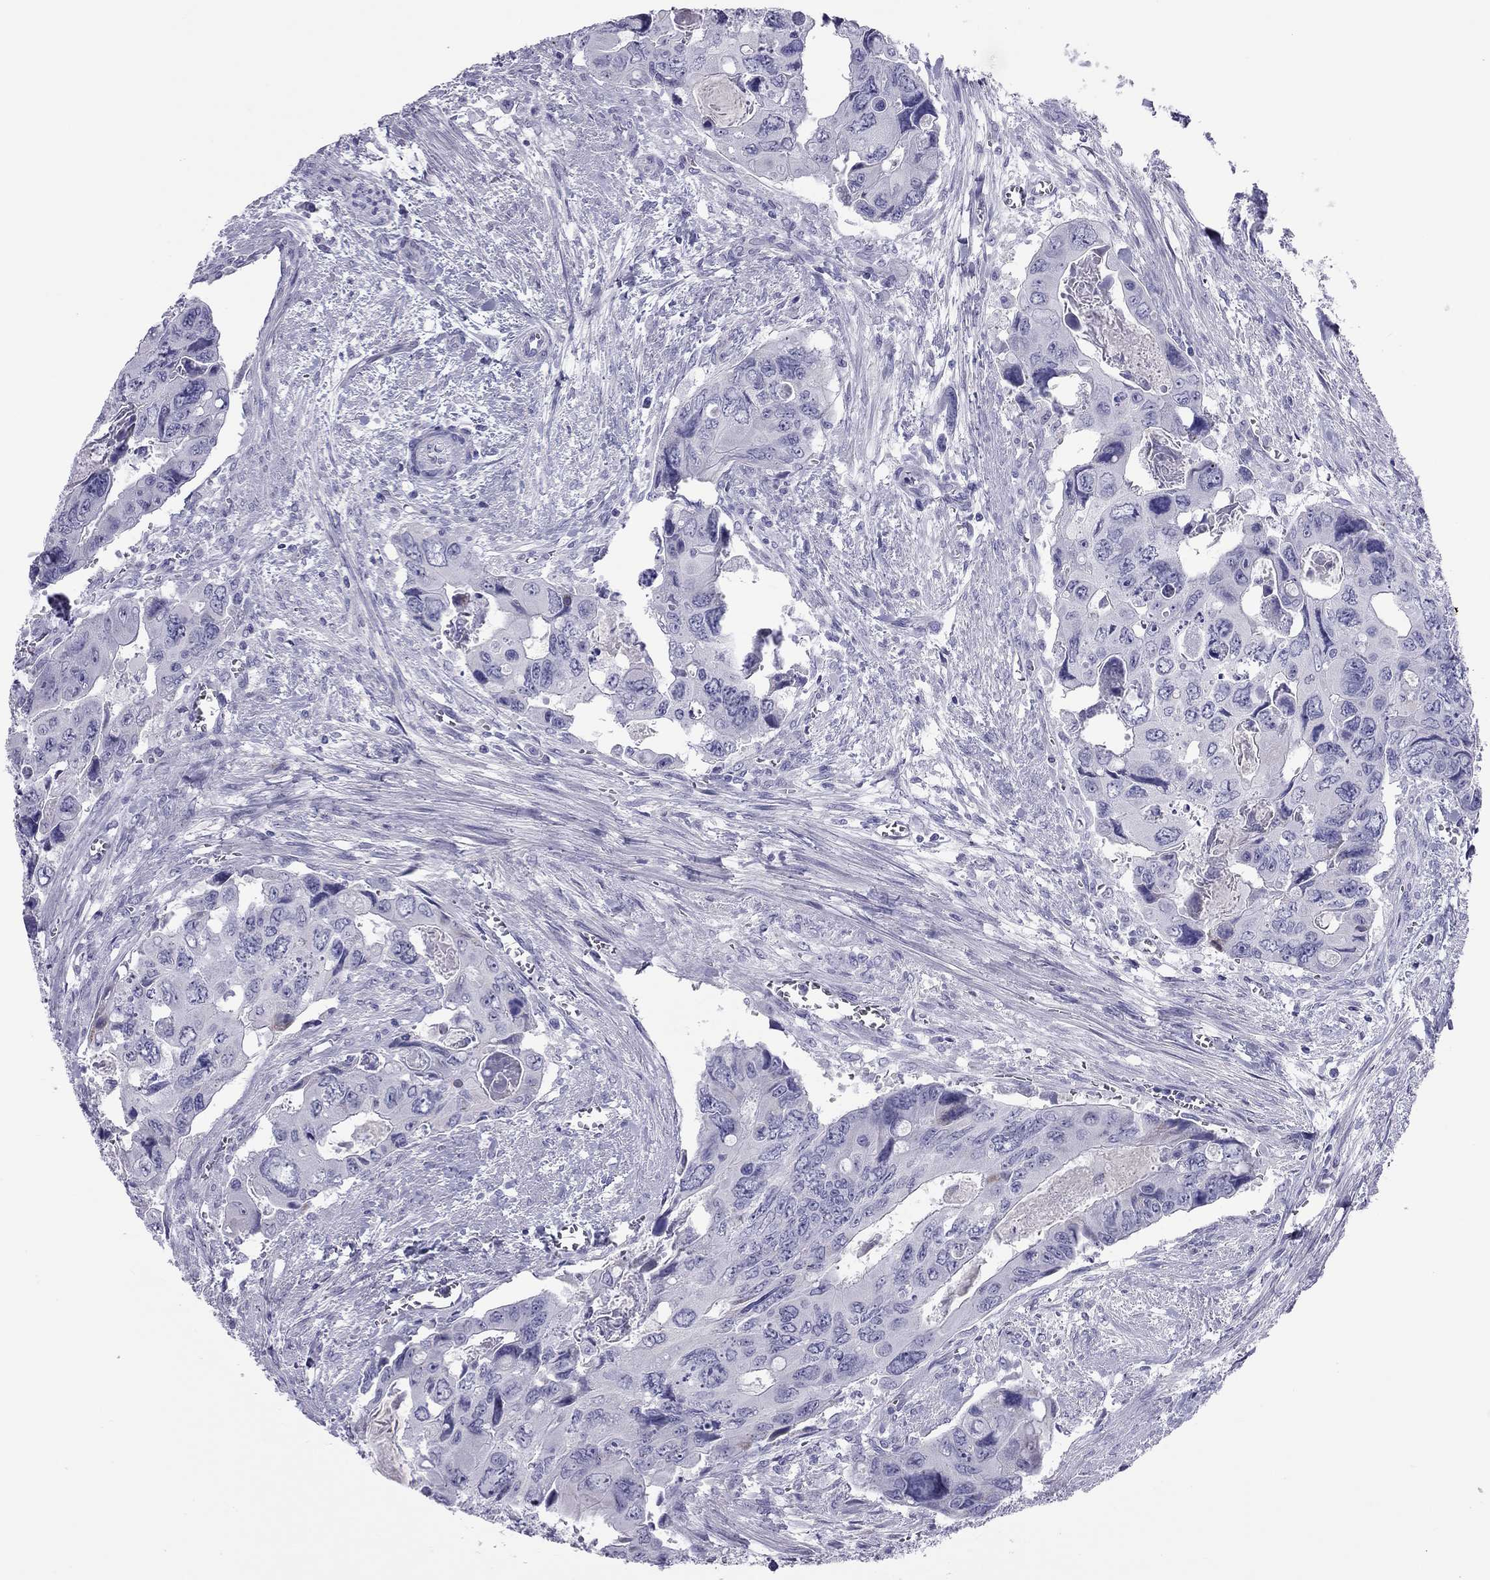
{"staining": {"intensity": "negative", "quantity": "none", "location": "none"}, "tissue": "colorectal cancer", "cell_type": "Tumor cells", "image_type": "cancer", "snomed": [{"axis": "morphology", "description": "Adenocarcinoma, NOS"}, {"axis": "topography", "description": "Rectum"}], "caption": "A high-resolution image shows immunohistochemistry (IHC) staining of colorectal adenocarcinoma, which shows no significant expression in tumor cells.", "gene": "FSCN3", "patient": {"sex": "male", "age": 62}}